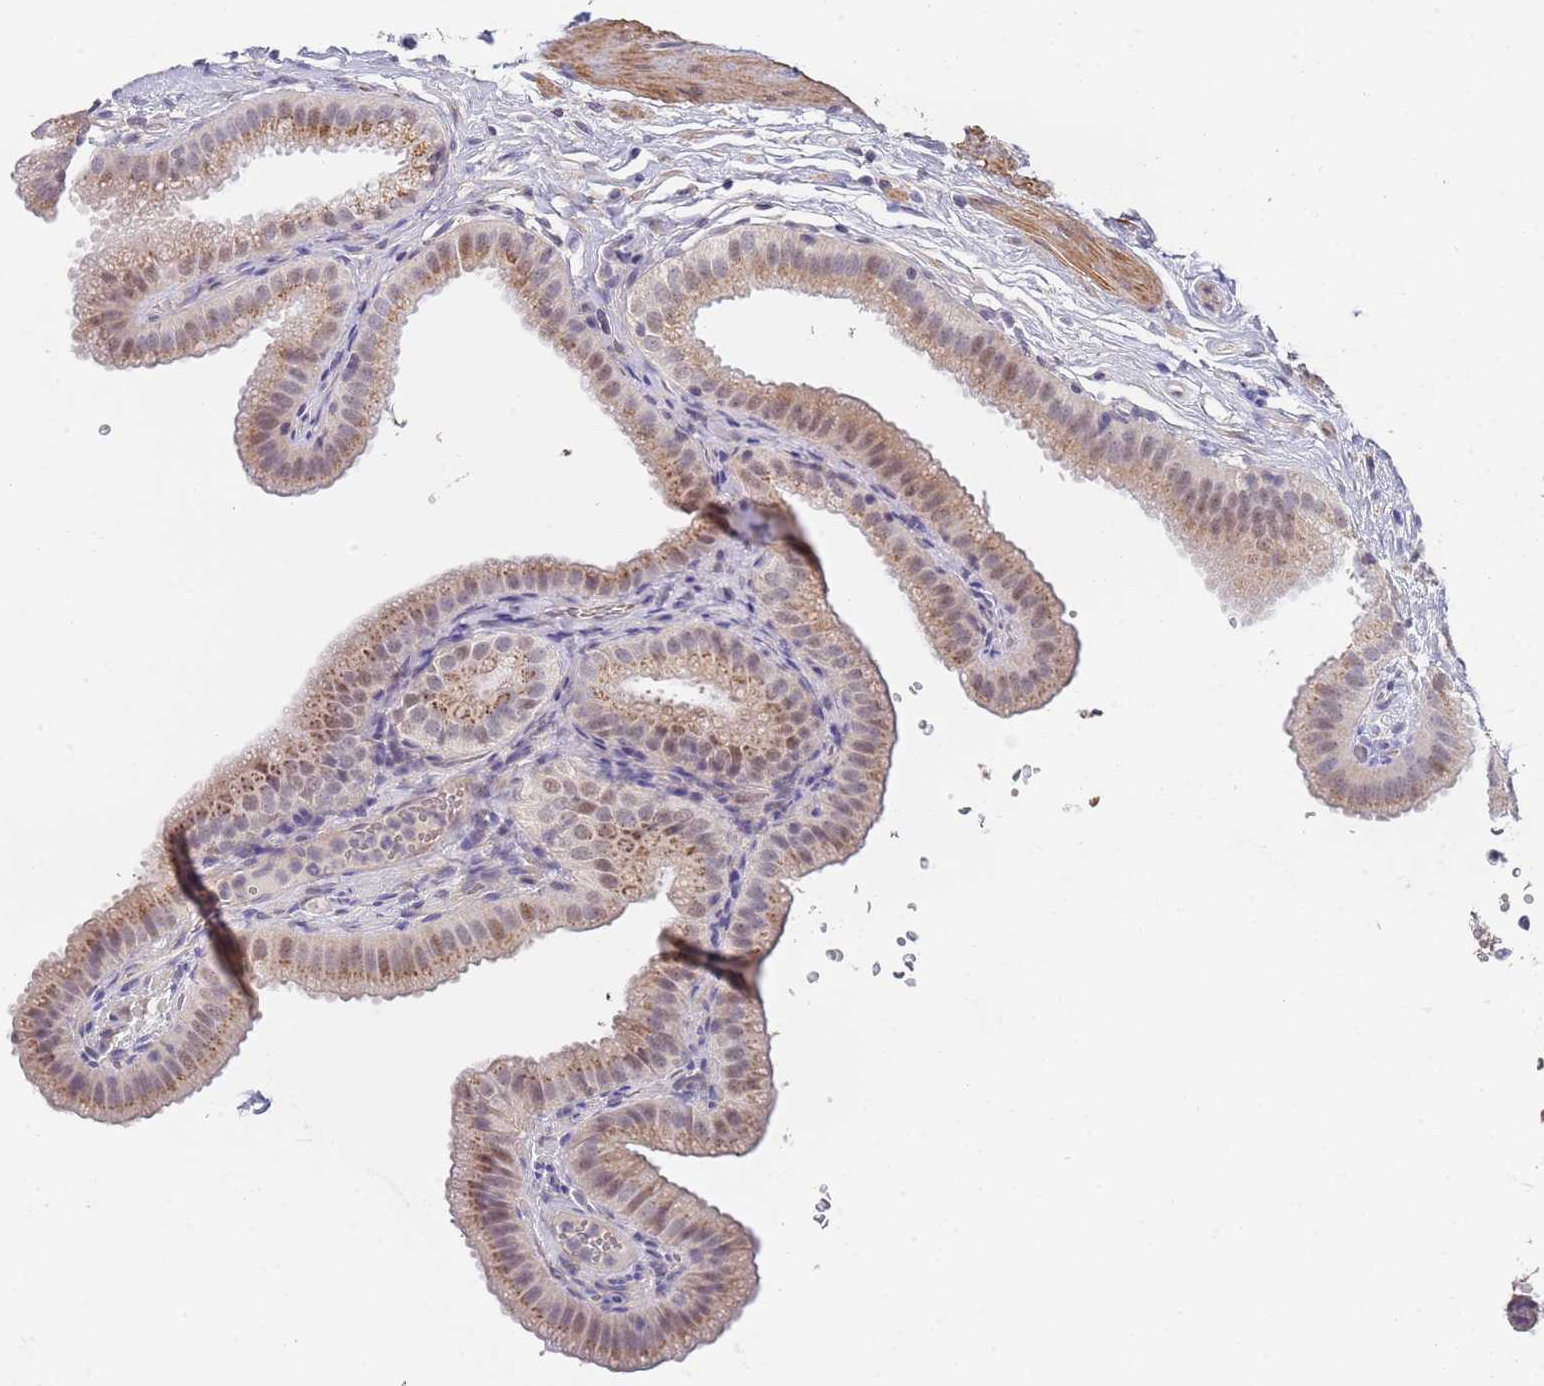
{"staining": {"intensity": "weak", "quantity": "25%-75%", "location": "cytoplasmic/membranous"}, "tissue": "gallbladder", "cell_type": "Glandular cells", "image_type": "normal", "snomed": [{"axis": "morphology", "description": "Normal tissue, NOS"}, {"axis": "topography", "description": "Gallbladder"}], "caption": "Protein analysis of benign gallbladder demonstrates weak cytoplasmic/membranous positivity in about 25%-75% of glandular cells. The staining was performed using DAB (3,3'-diaminobenzidine) to visualize the protein expression in brown, while the nuclei were stained in blue with hematoxylin (Magnification: 20x).", "gene": "B4GALT4", "patient": {"sex": "female", "age": 61}}